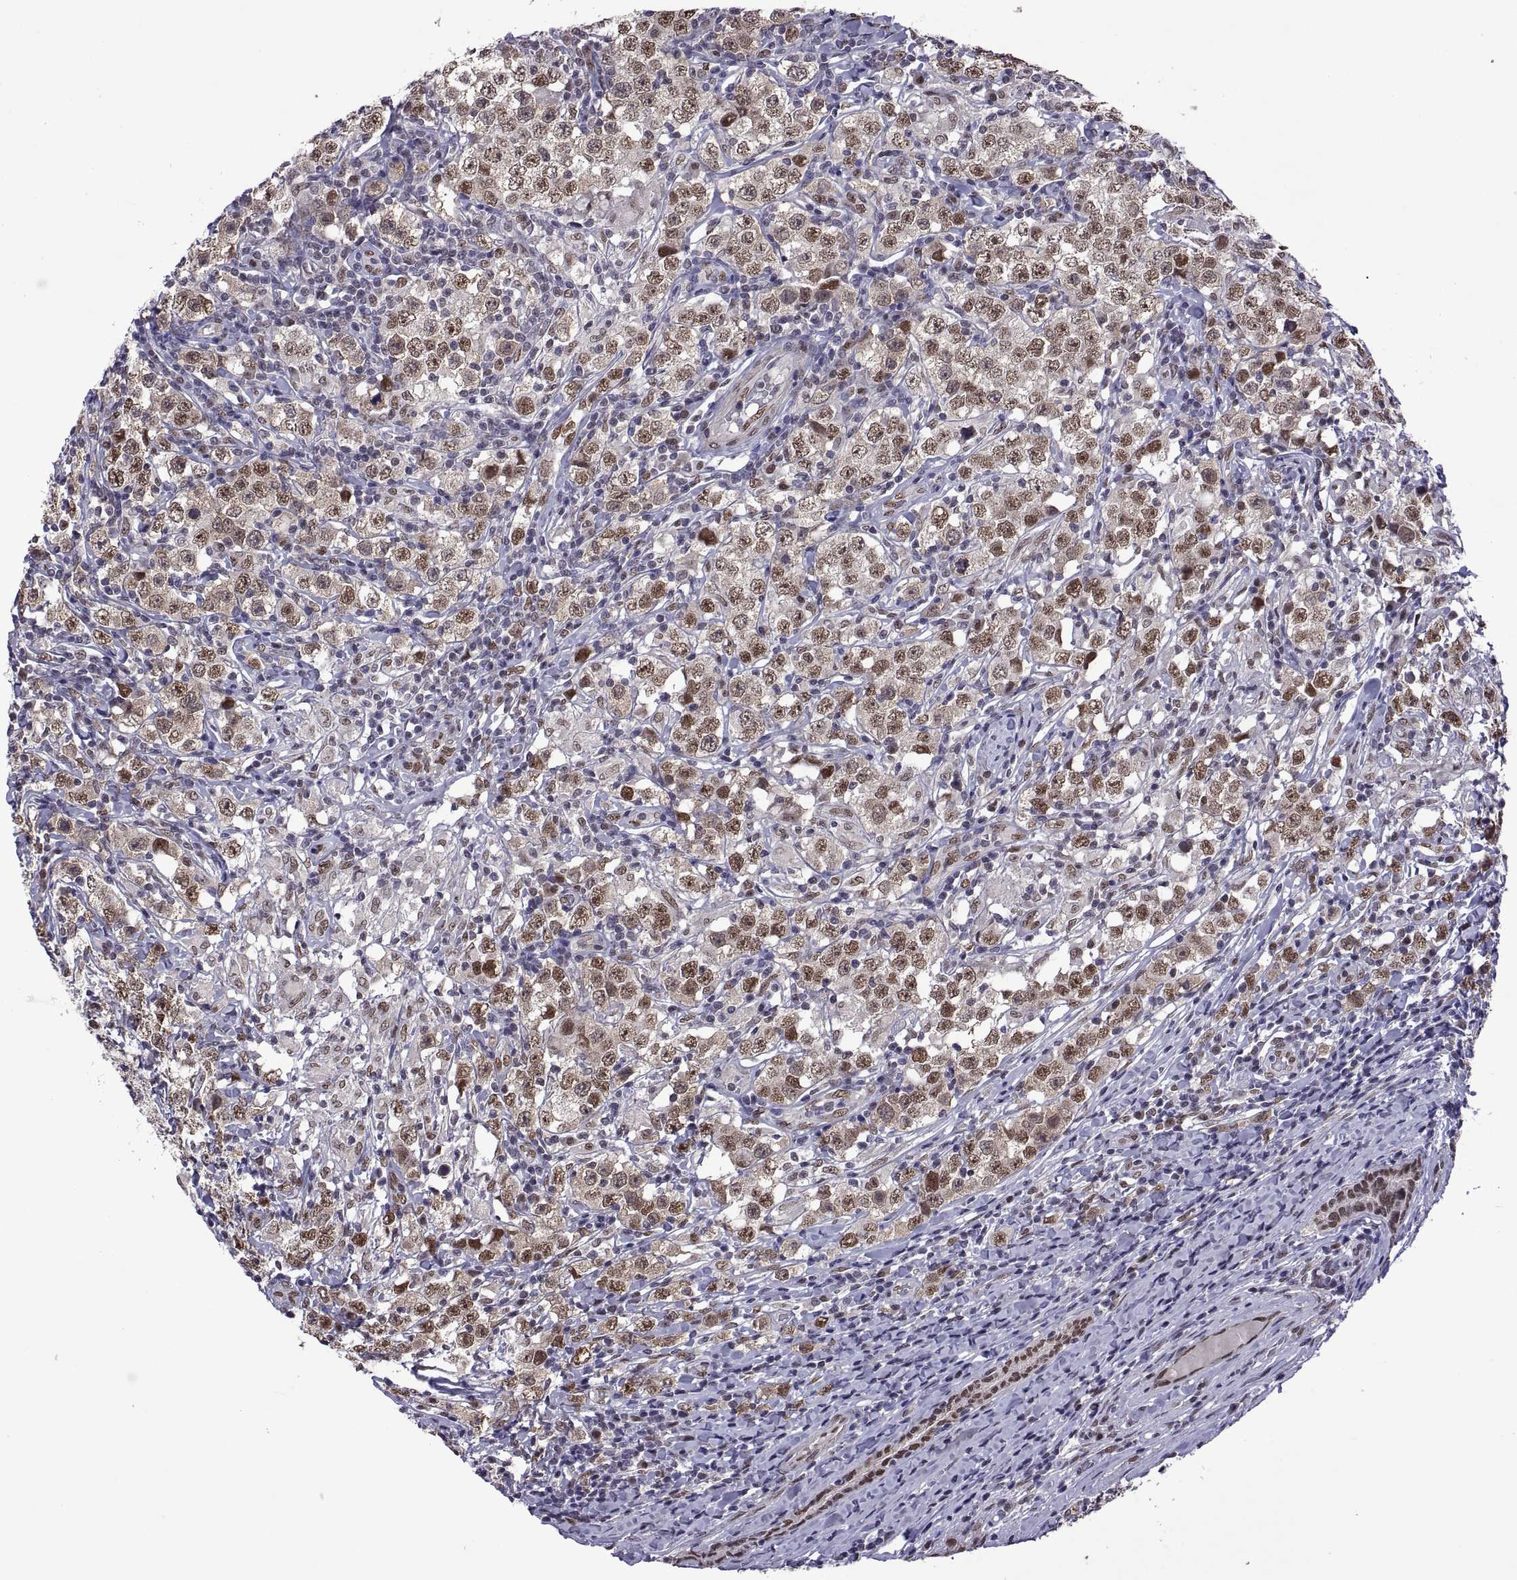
{"staining": {"intensity": "moderate", "quantity": ">75%", "location": "nuclear"}, "tissue": "testis cancer", "cell_type": "Tumor cells", "image_type": "cancer", "snomed": [{"axis": "morphology", "description": "Seminoma, NOS"}, {"axis": "morphology", "description": "Carcinoma, Embryonal, NOS"}, {"axis": "topography", "description": "Testis"}], "caption": "Immunohistochemistry (IHC) micrograph of embryonal carcinoma (testis) stained for a protein (brown), which shows medium levels of moderate nuclear staining in approximately >75% of tumor cells.", "gene": "NR4A1", "patient": {"sex": "male", "age": 41}}